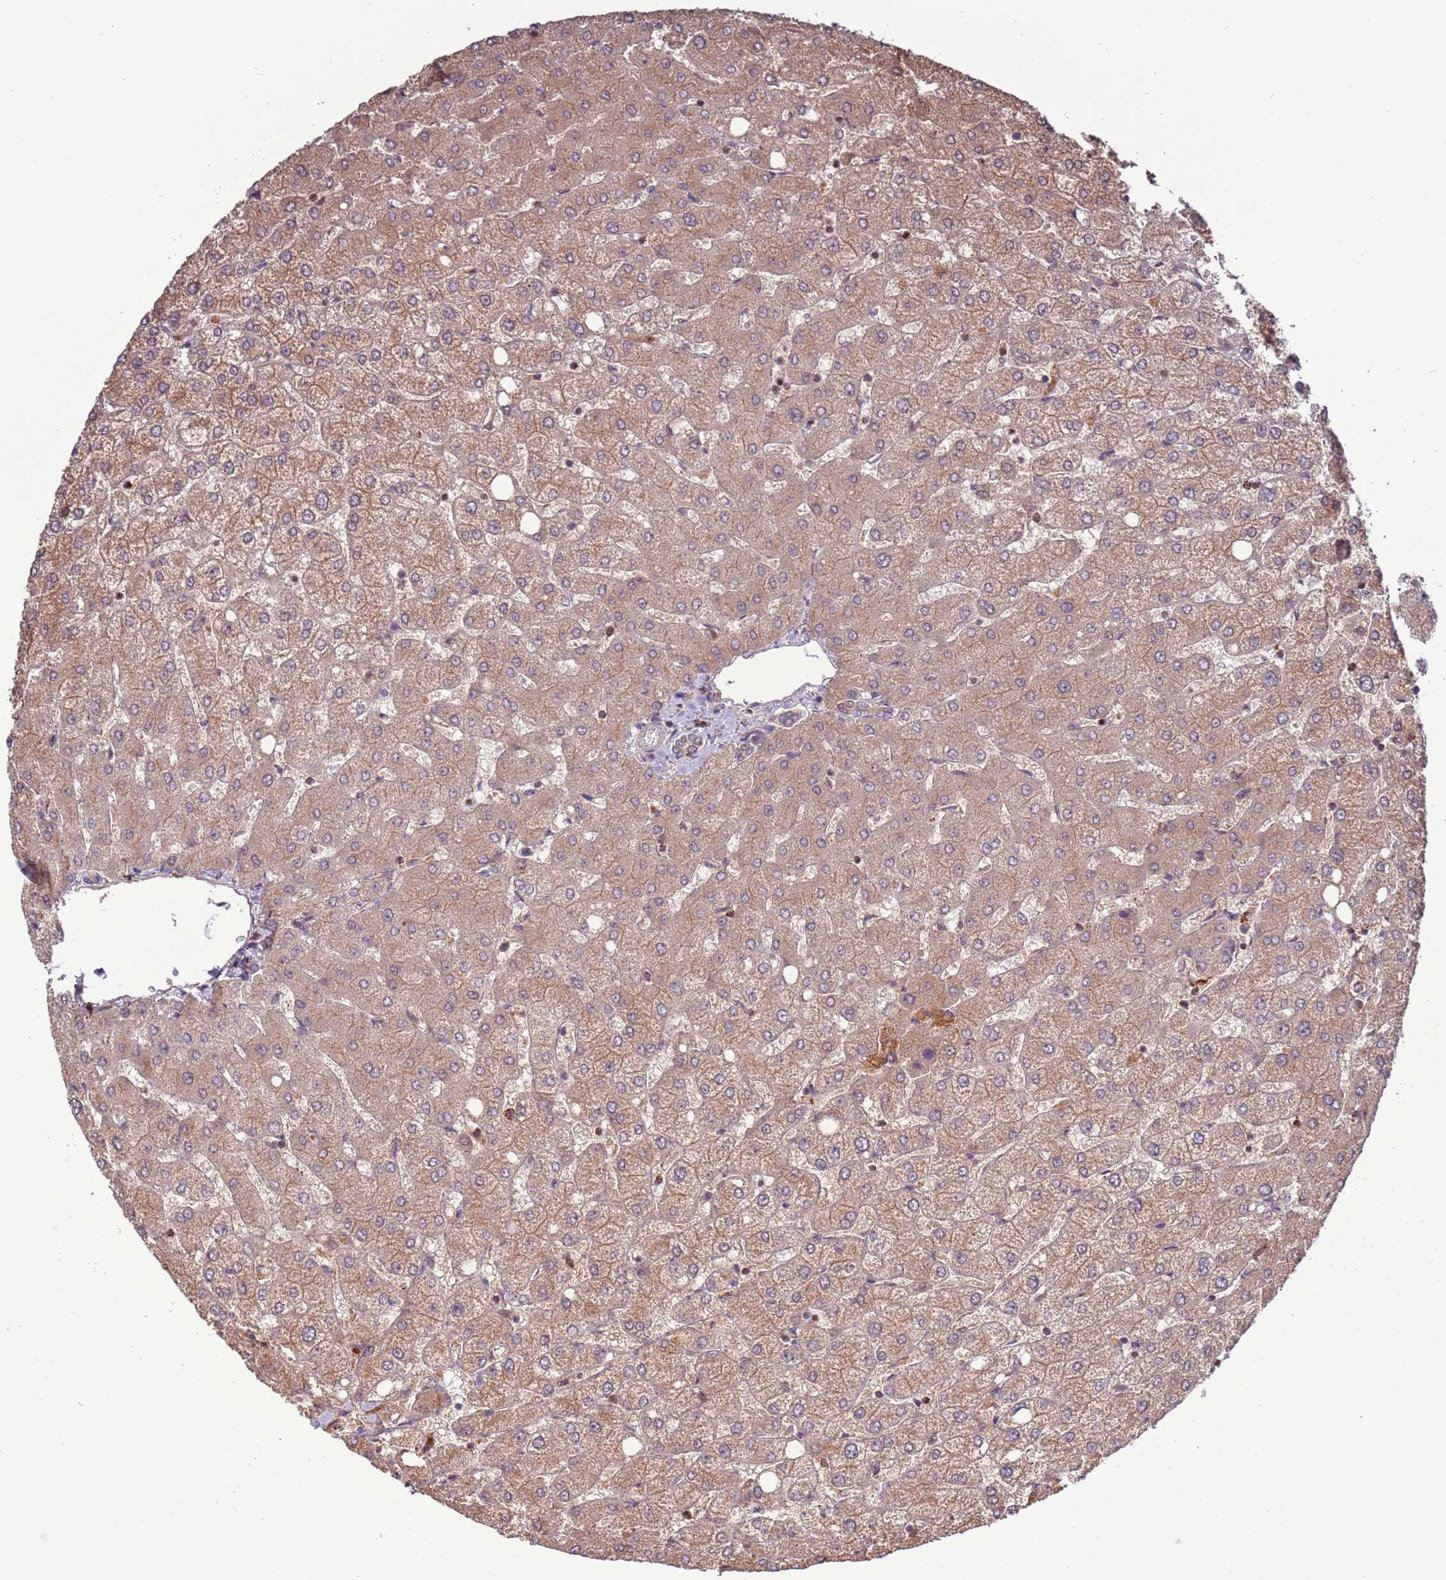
{"staining": {"intensity": "weak", "quantity": "<25%", "location": "cytoplasmic/membranous"}, "tissue": "liver", "cell_type": "Cholangiocytes", "image_type": "normal", "snomed": [{"axis": "morphology", "description": "Normal tissue, NOS"}, {"axis": "topography", "description": "Liver"}], "caption": "Immunohistochemical staining of benign human liver displays no significant staining in cholangiocytes.", "gene": "ZNF624", "patient": {"sex": "female", "age": 54}}